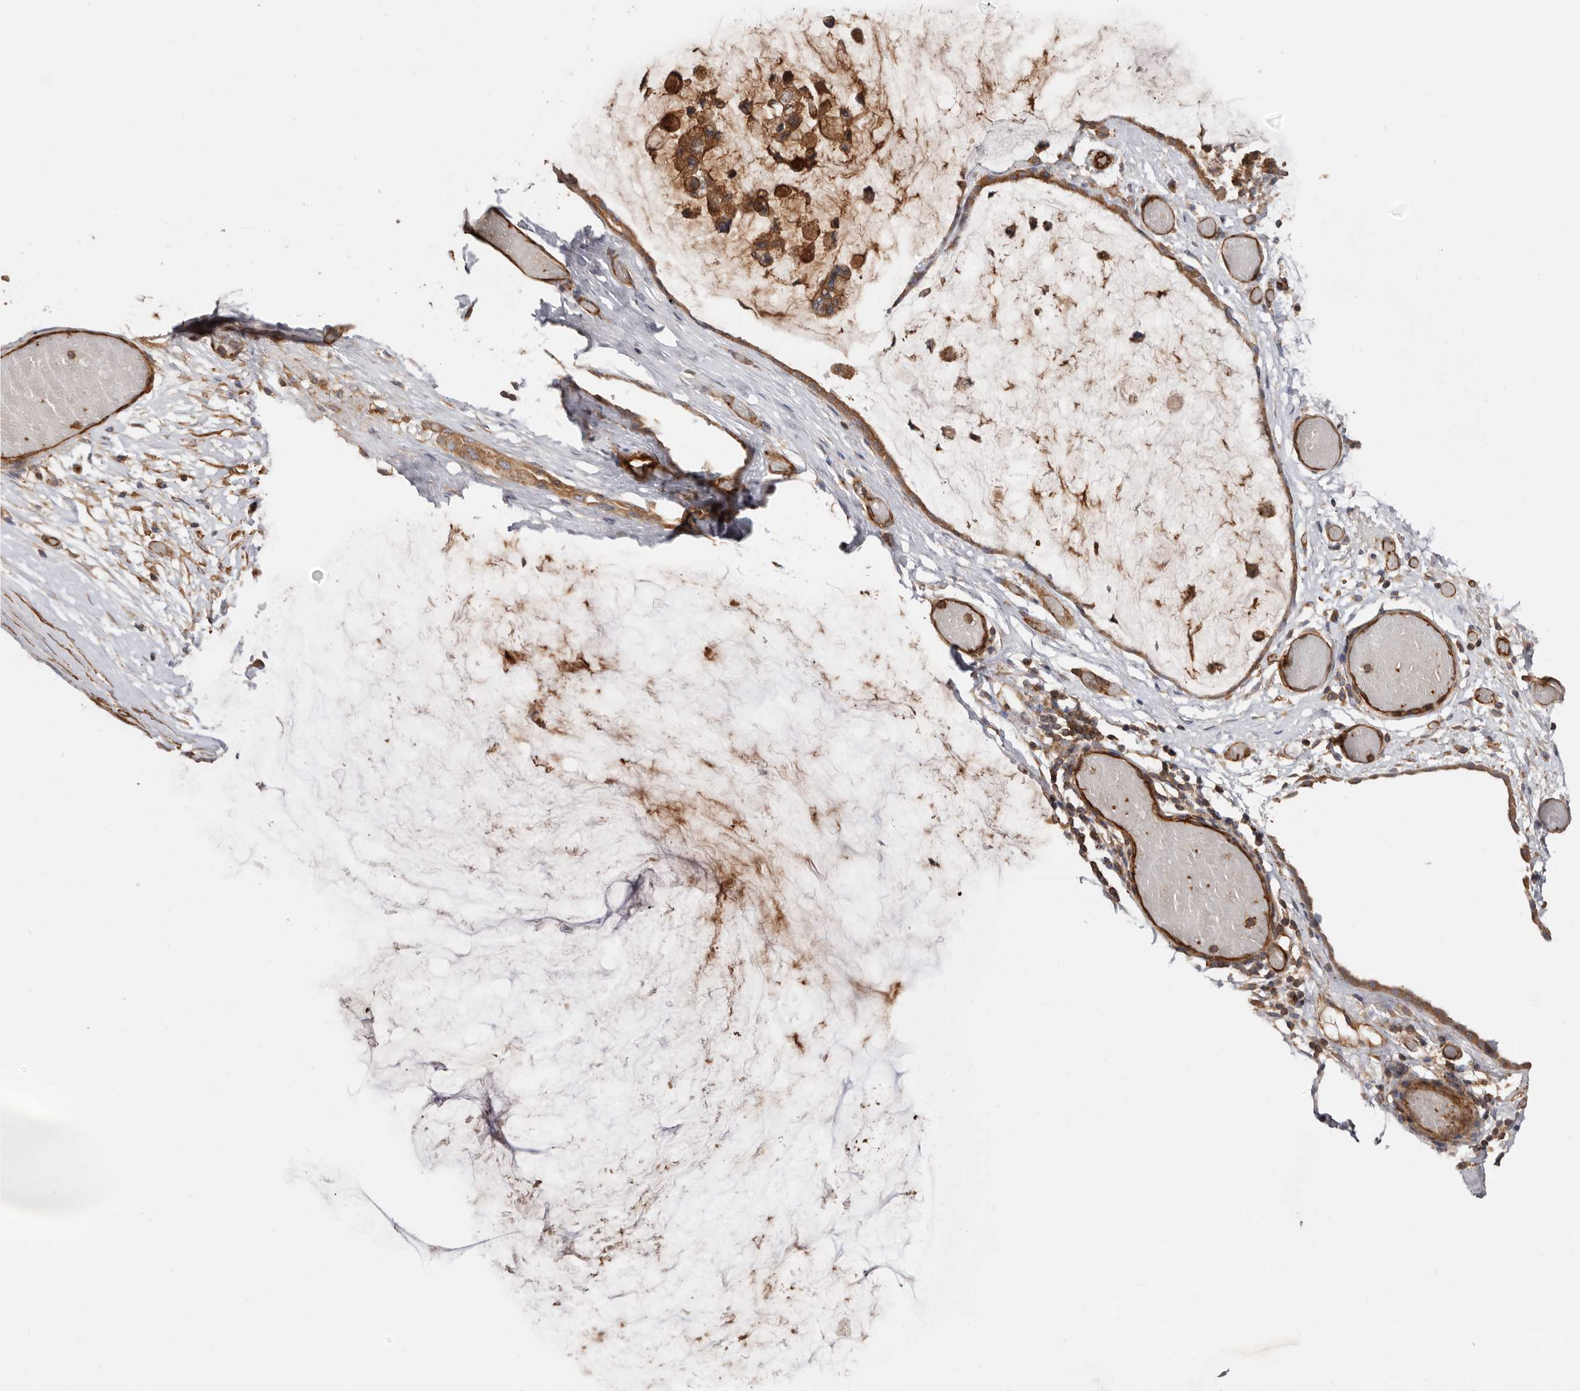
{"staining": {"intensity": "moderate", "quantity": ">75%", "location": "cytoplasmic/membranous"}, "tissue": "ovarian cancer", "cell_type": "Tumor cells", "image_type": "cancer", "snomed": [{"axis": "morphology", "description": "Cystadenocarcinoma, mucinous, NOS"}, {"axis": "topography", "description": "Ovary"}], "caption": "Immunohistochemistry (IHC) of human mucinous cystadenocarcinoma (ovarian) exhibits medium levels of moderate cytoplasmic/membranous positivity in about >75% of tumor cells.", "gene": "TMC7", "patient": {"sex": "female", "age": 39}}